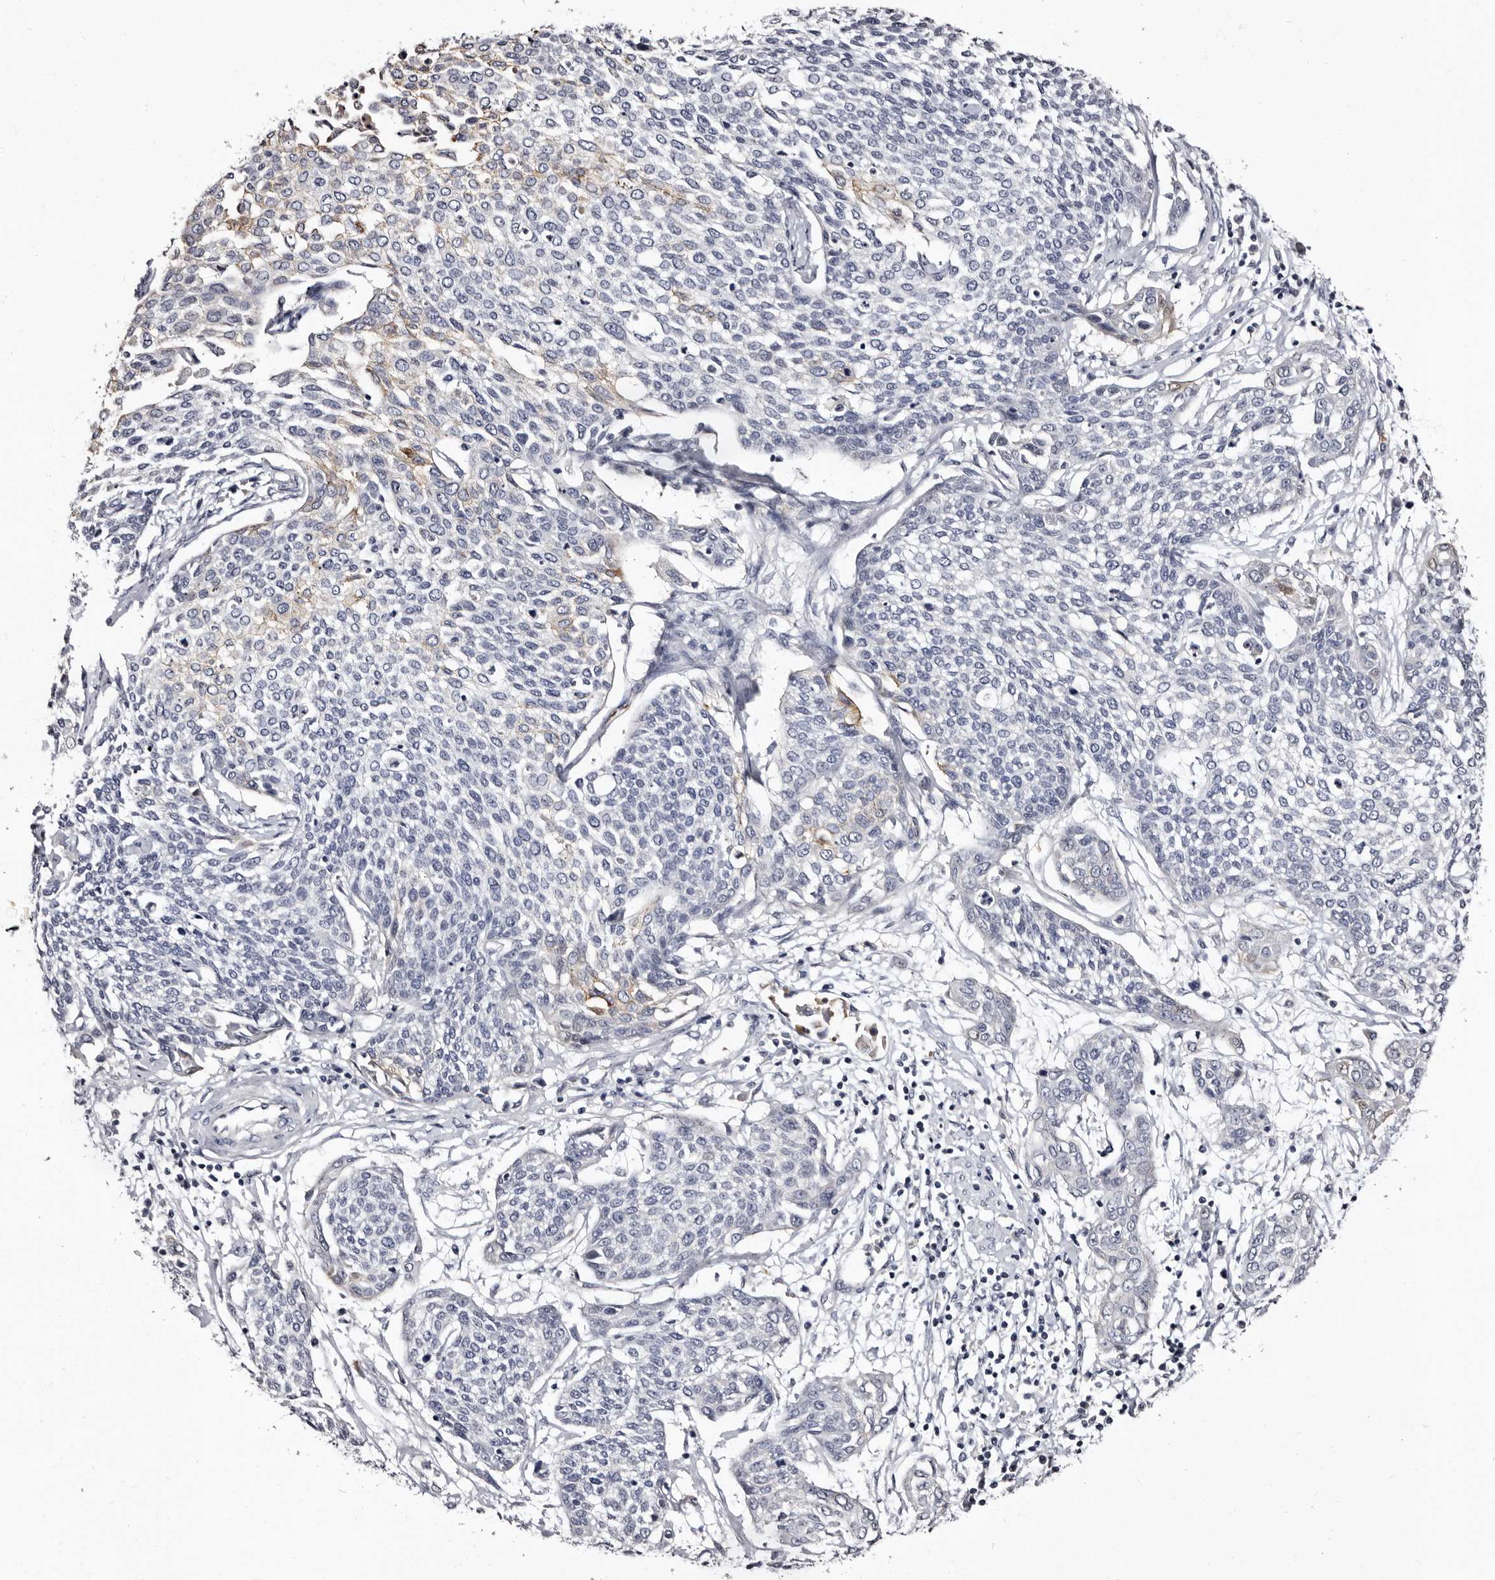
{"staining": {"intensity": "moderate", "quantity": "<25%", "location": "cytoplasmic/membranous"}, "tissue": "cervical cancer", "cell_type": "Tumor cells", "image_type": "cancer", "snomed": [{"axis": "morphology", "description": "Squamous cell carcinoma, NOS"}, {"axis": "topography", "description": "Cervix"}], "caption": "Brown immunohistochemical staining in cervical cancer (squamous cell carcinoma) displays moderate cytoplasmic/membranous staining in approximately <25% of tumor cells.", "gene": "BPGM", "patient": {"sex": "female", "age": 34}}